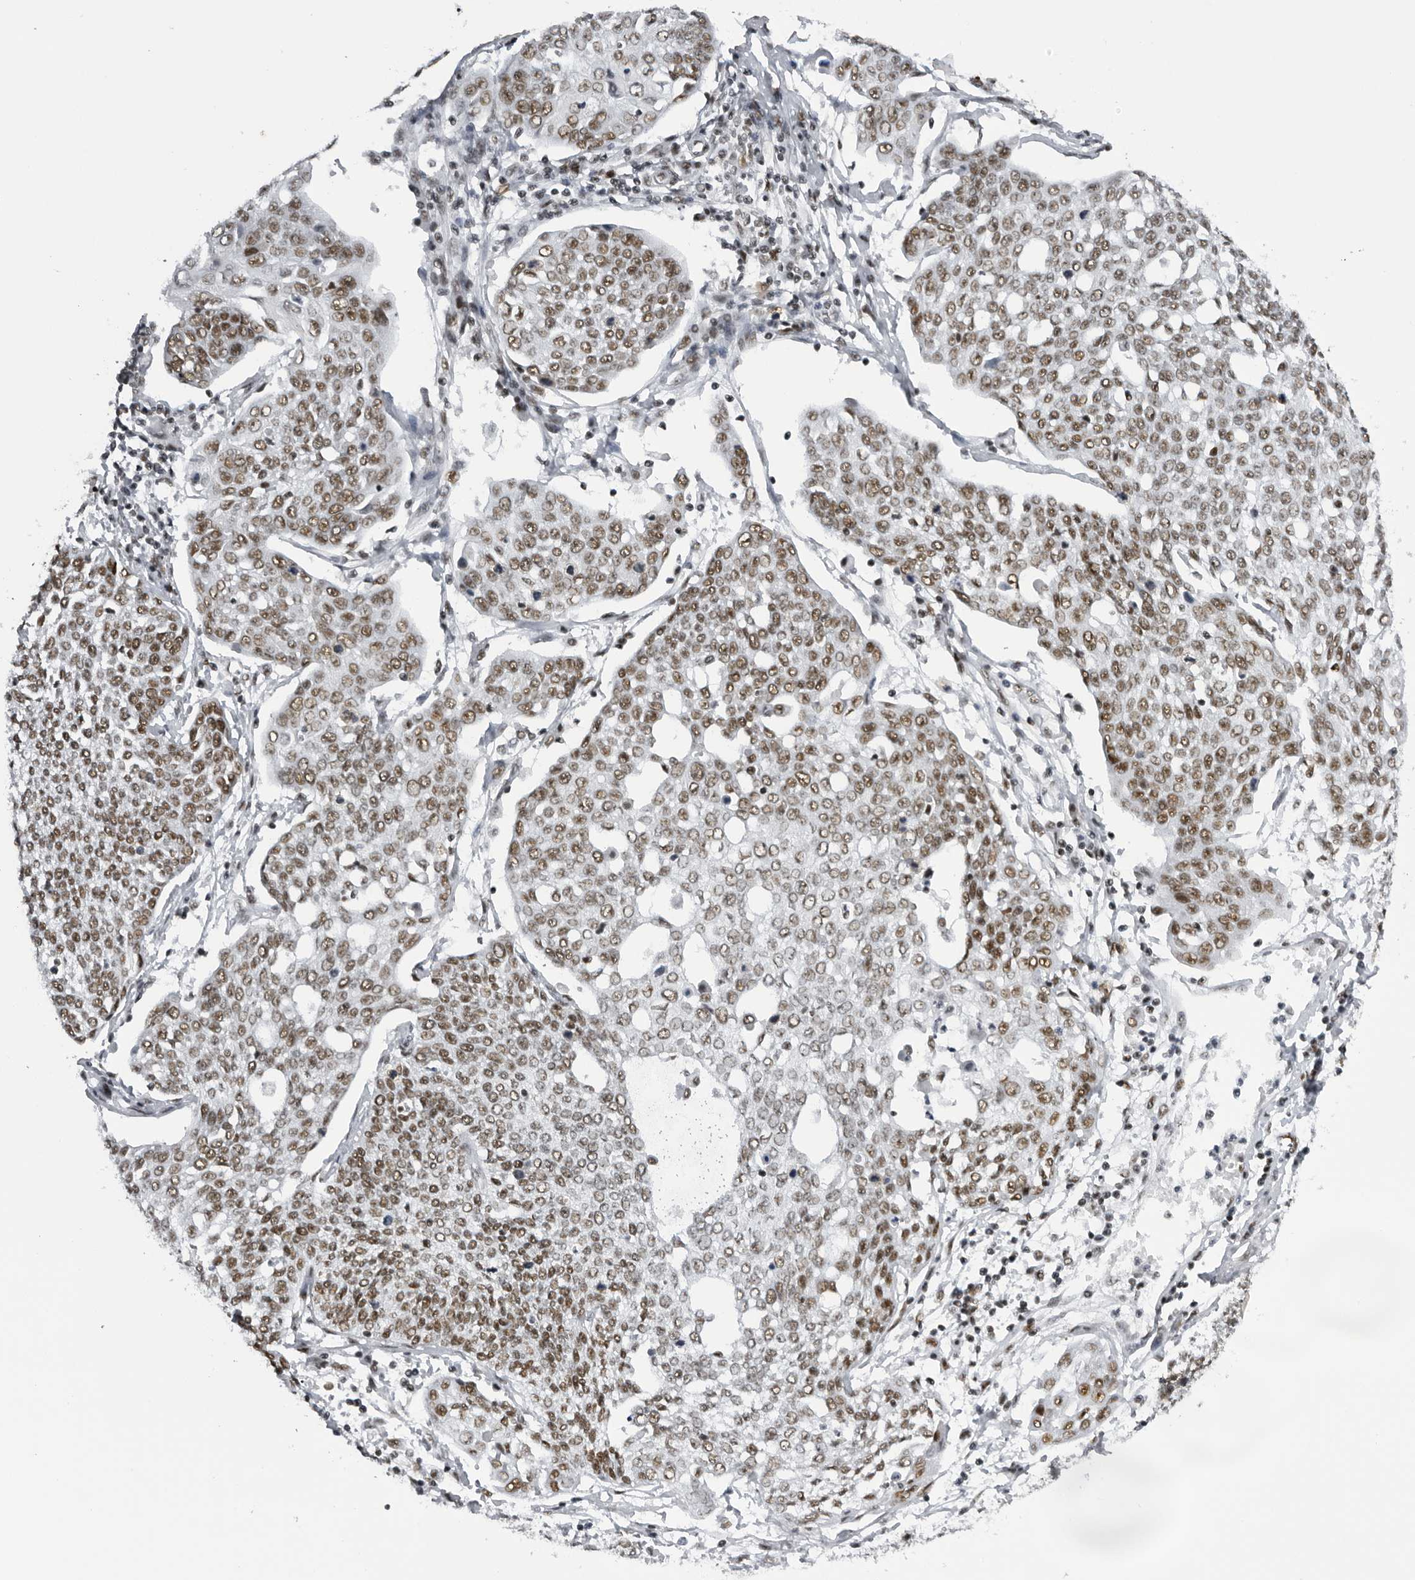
{"staining": {"intensity": "moderate", "quantity": ">75%", "location": "nuclear"}, "tissue": "cervical cancer", "cell_type": "Tumor cells", "image_type": "cancer", "snomed": [{"axis": "morphology", "description": "Squamous cell carcinoma, NOS"}, {"axis": "topography", "description": "Cervix"}], "caption": "This image demonstrates immunohistochemistry (IHC) staining of human squamous cell carcinoma (cervical), with medium moderate nuclear staining in about >75% of tumor cells.", "gene": "DHX9", "patient": {"sex": "female", "age": 34}}